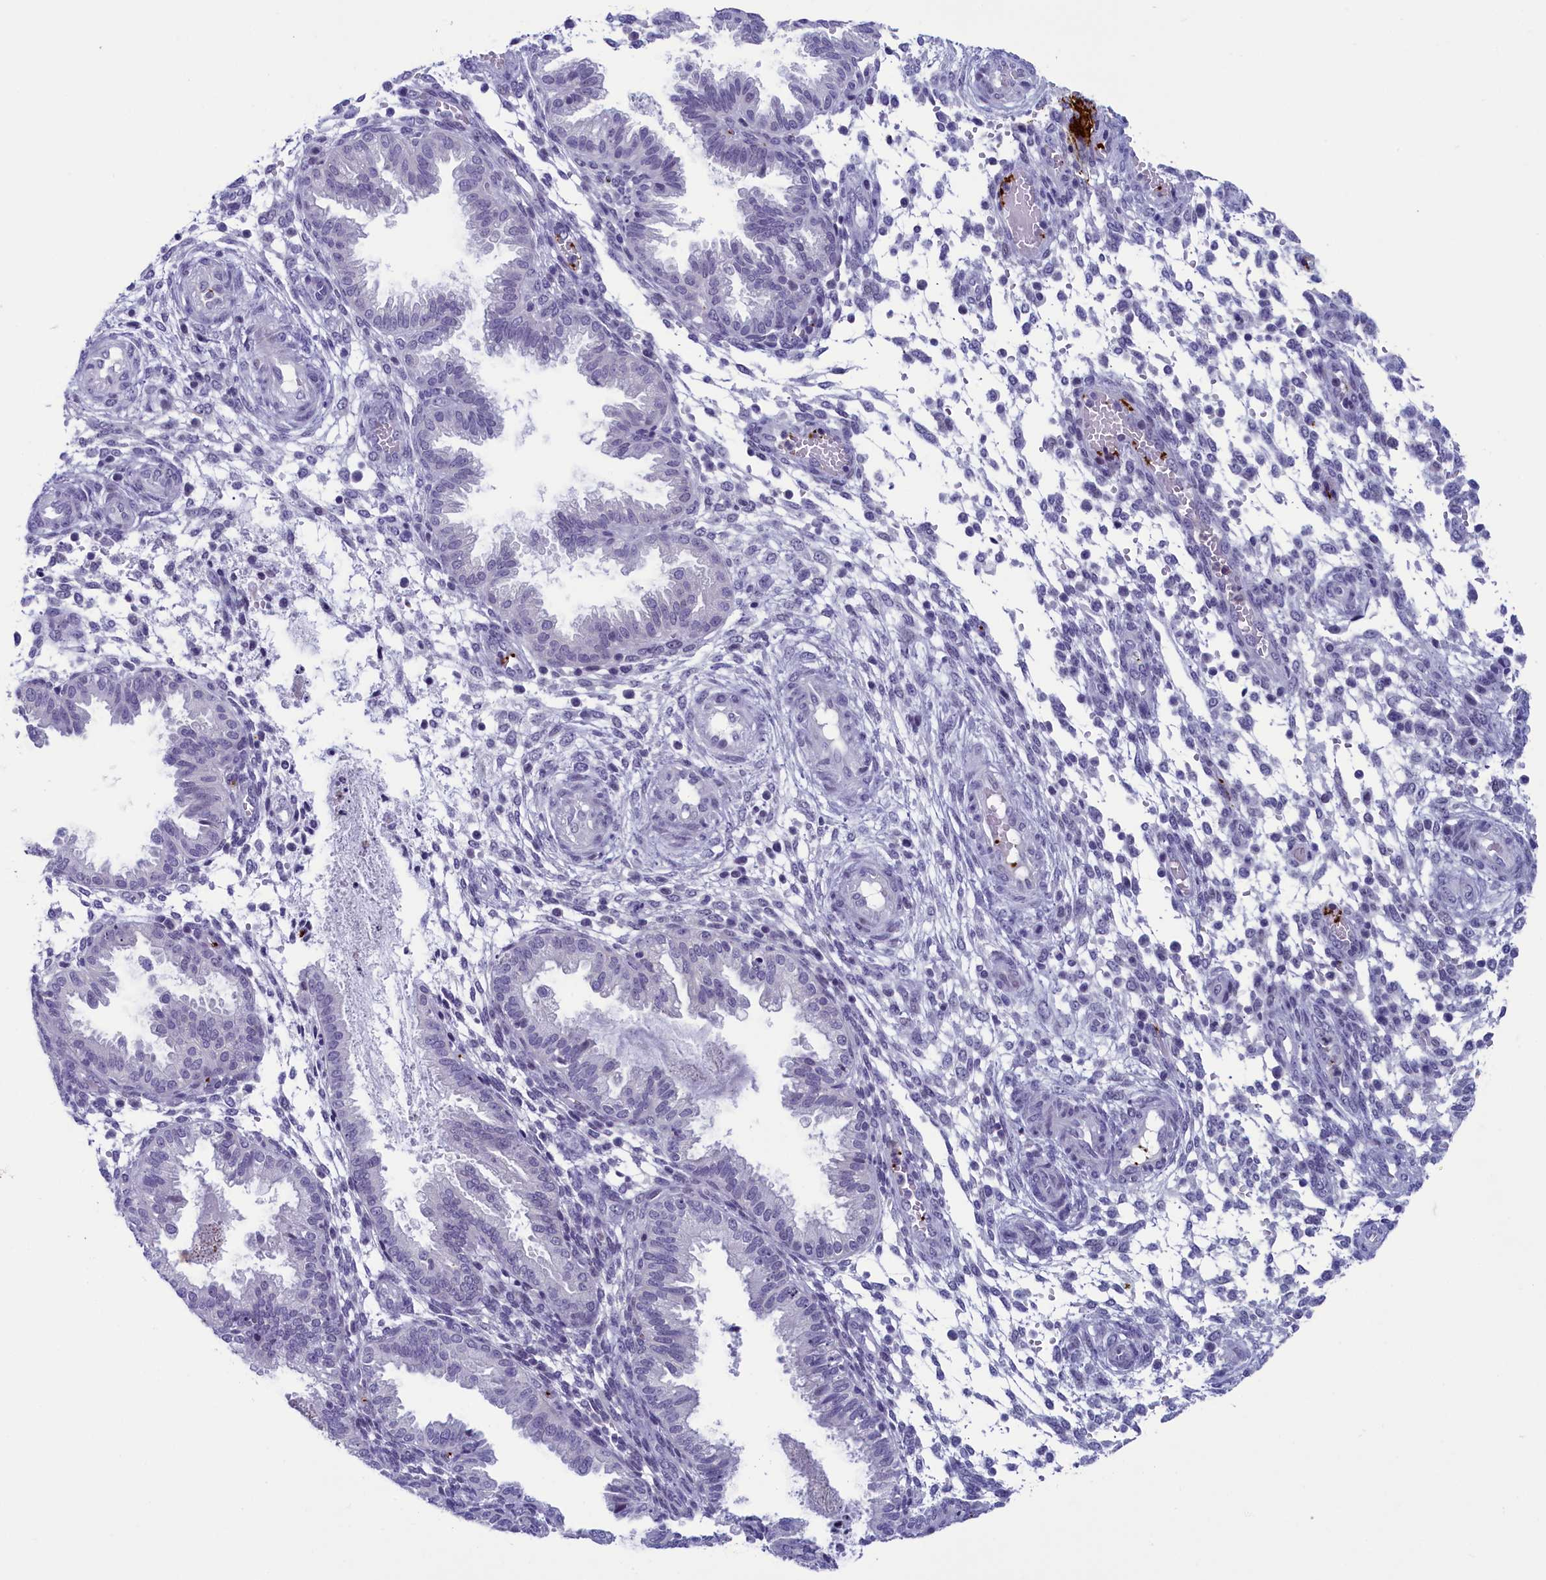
{"staining": {"intensity": "negative", "quantity": "none", "location": "none"}, "tissue": "endometrium", "cell_type": "Cells in endometrial stroma", "image_type": "normal", "snomed": [{"axis": "morphology", "description": "Normal tissue, NOS"}, {"axis": "topography", "description": "Endometrium"}], "caption": "Immunohistochemistry (IHC) image of normal human endometrium stained for a protein (brown), which demonstrates no staining in cells in endometrial stroma.", "gene": "AIFM2", "patient": {"sex": "female", "age": 33}}